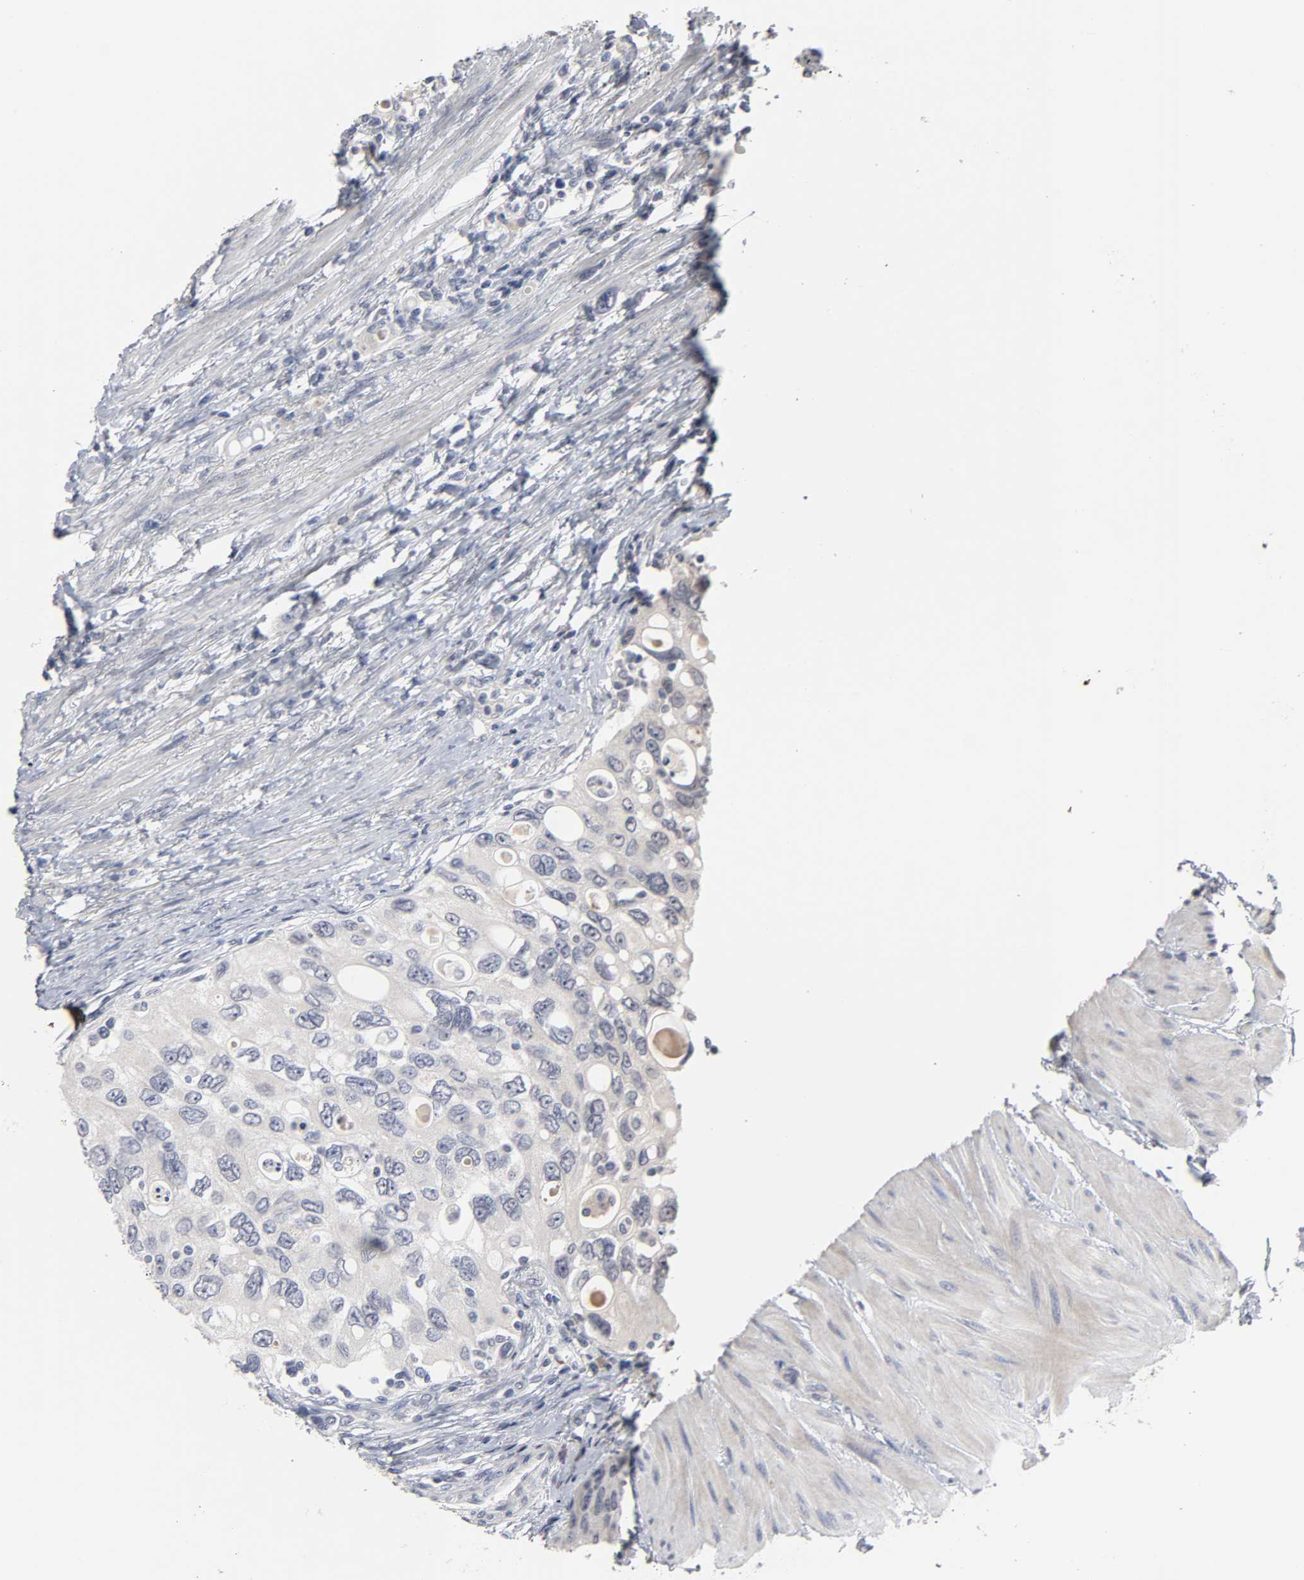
{"staining": {"intensity": "negative", "quantity": "none", "location": "none"}, "tissue": "urothelial cancer", "cell_type": "Tumor cells", "image_type": "cancer", "snomed": [{"axis": "morphology", "description": "Urothelial carcinoma, High grade"}, {"axis": "topography", "description": "Urinary bladder"}], "caption": "Immunohistochemistry photomicrograph of neoplastic tissue: human urothelial carcinoma (high-grade) stained with DAB reveals no significant protein expression in tumor cells.", "gene": "HNF4A", "patient": {"sex": "female", "age": 56}}